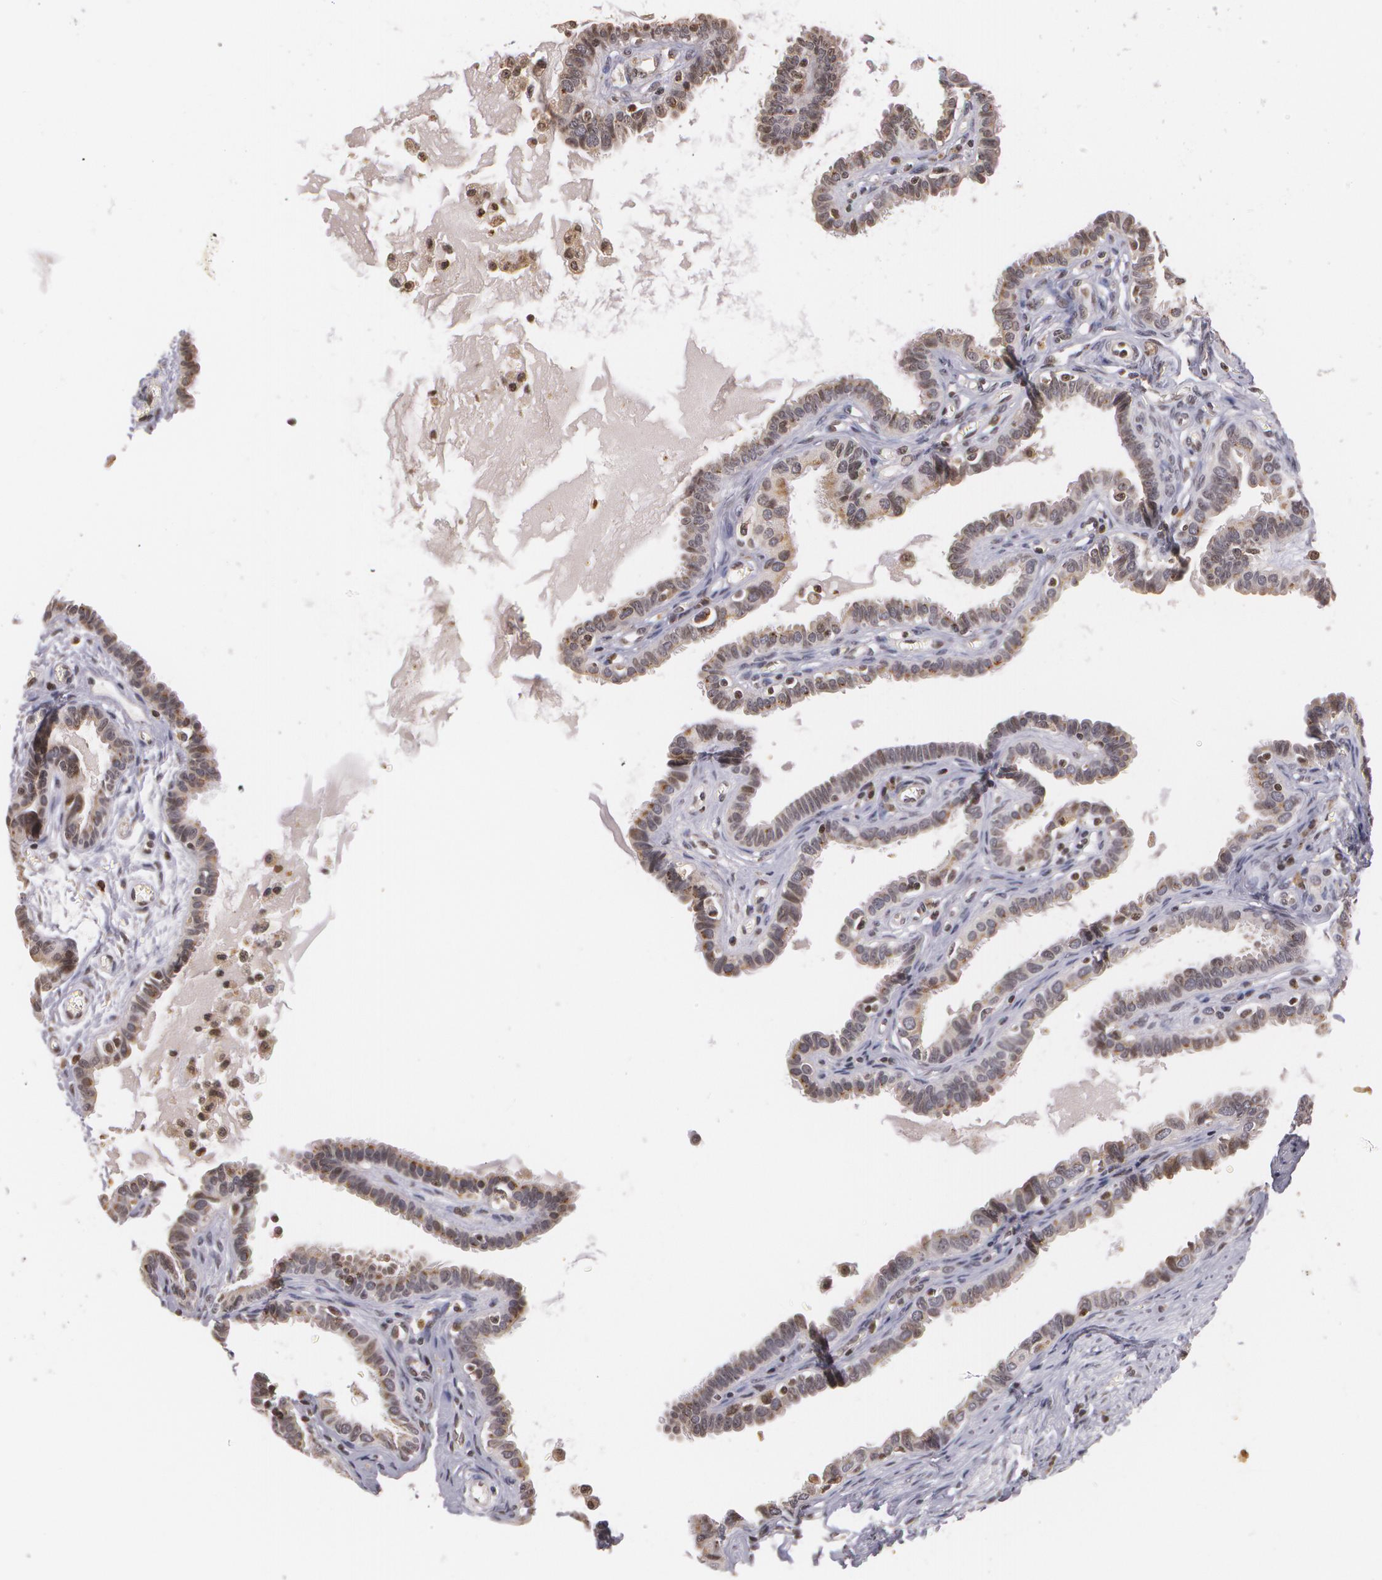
{"staining": {"intensity": "weak", "quantity": "<25%", "location": "cytoplasmic/membranous,nuclear"}, "tissue": "fallopian tube", "cell_type": "Glandular cells", "image_type": "normal", "snomed": [{"axis": "morphology", "description": "Normal tissue, NOS"}, {"axis": "topography", "description": "Fallopian tube"}], "caption": "Immunohistochemical staining of unremarkable human fallopian tube displays no significant positivity in glandular cells. (Immunohistochemistry, brightfield microscopy, high magnification).", "gene": "VAV3", "patient": {"sex": "female", "age": 67}}